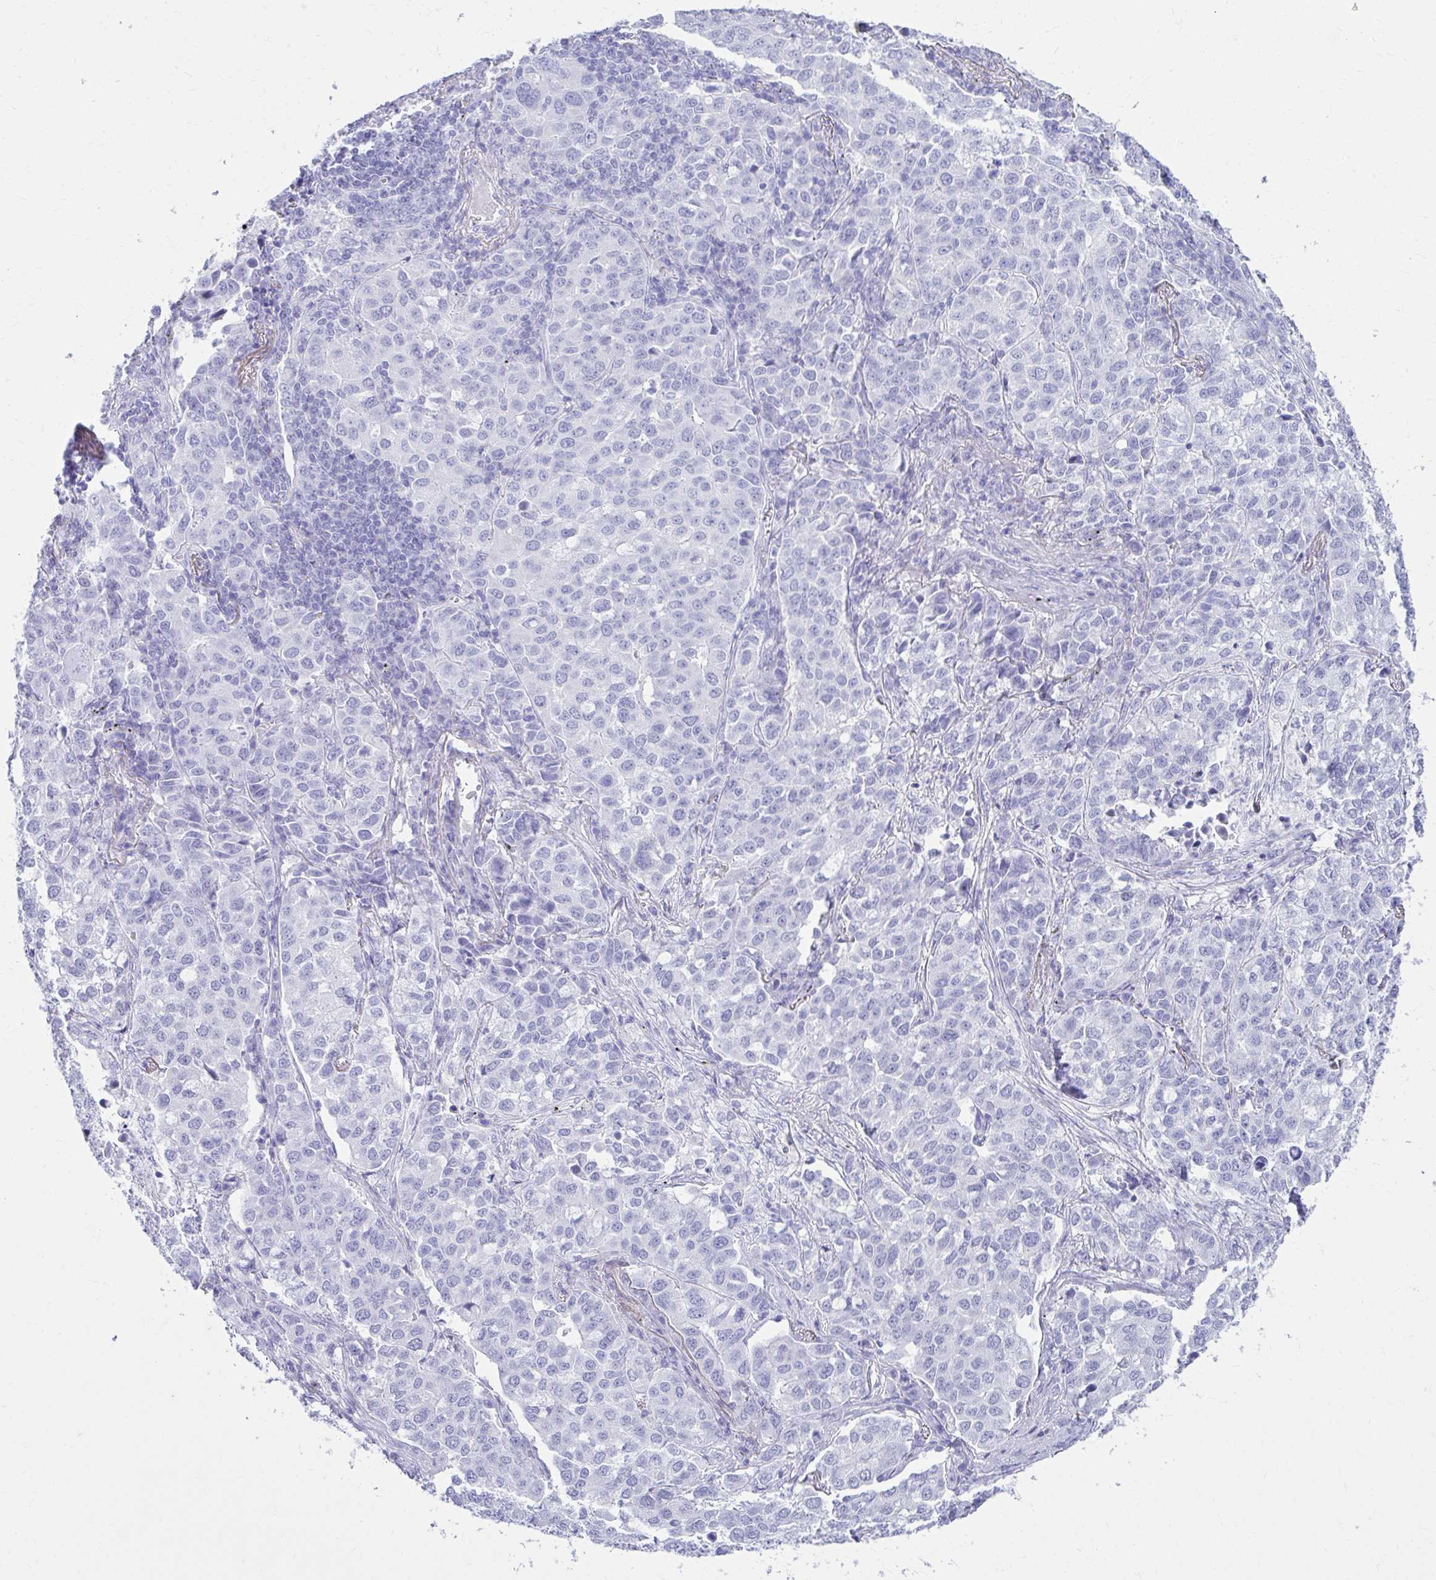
{"staining": {"intensity": "negative", "quantity": "none", "location": "none"}, "tissue": "lung cancer", "cell_type": "Tumor cells", "image_type": "cancer", "snomed": [{"axis": "morphology", "description": "Adenocarcinoma, NOS"}, {"axis": "morphology", "description": "Adenocarcinoma, metastatic, NOS"}, {"axis": "topography", "description": "Lymph node"}, {"axis": "topography", "description": "Lung"}], "caption": "Tumor cells show no significant staining in lung adenocarcinoma.", "gene": "ATP4B", "patient": {"sex": "female", "age": 65}}